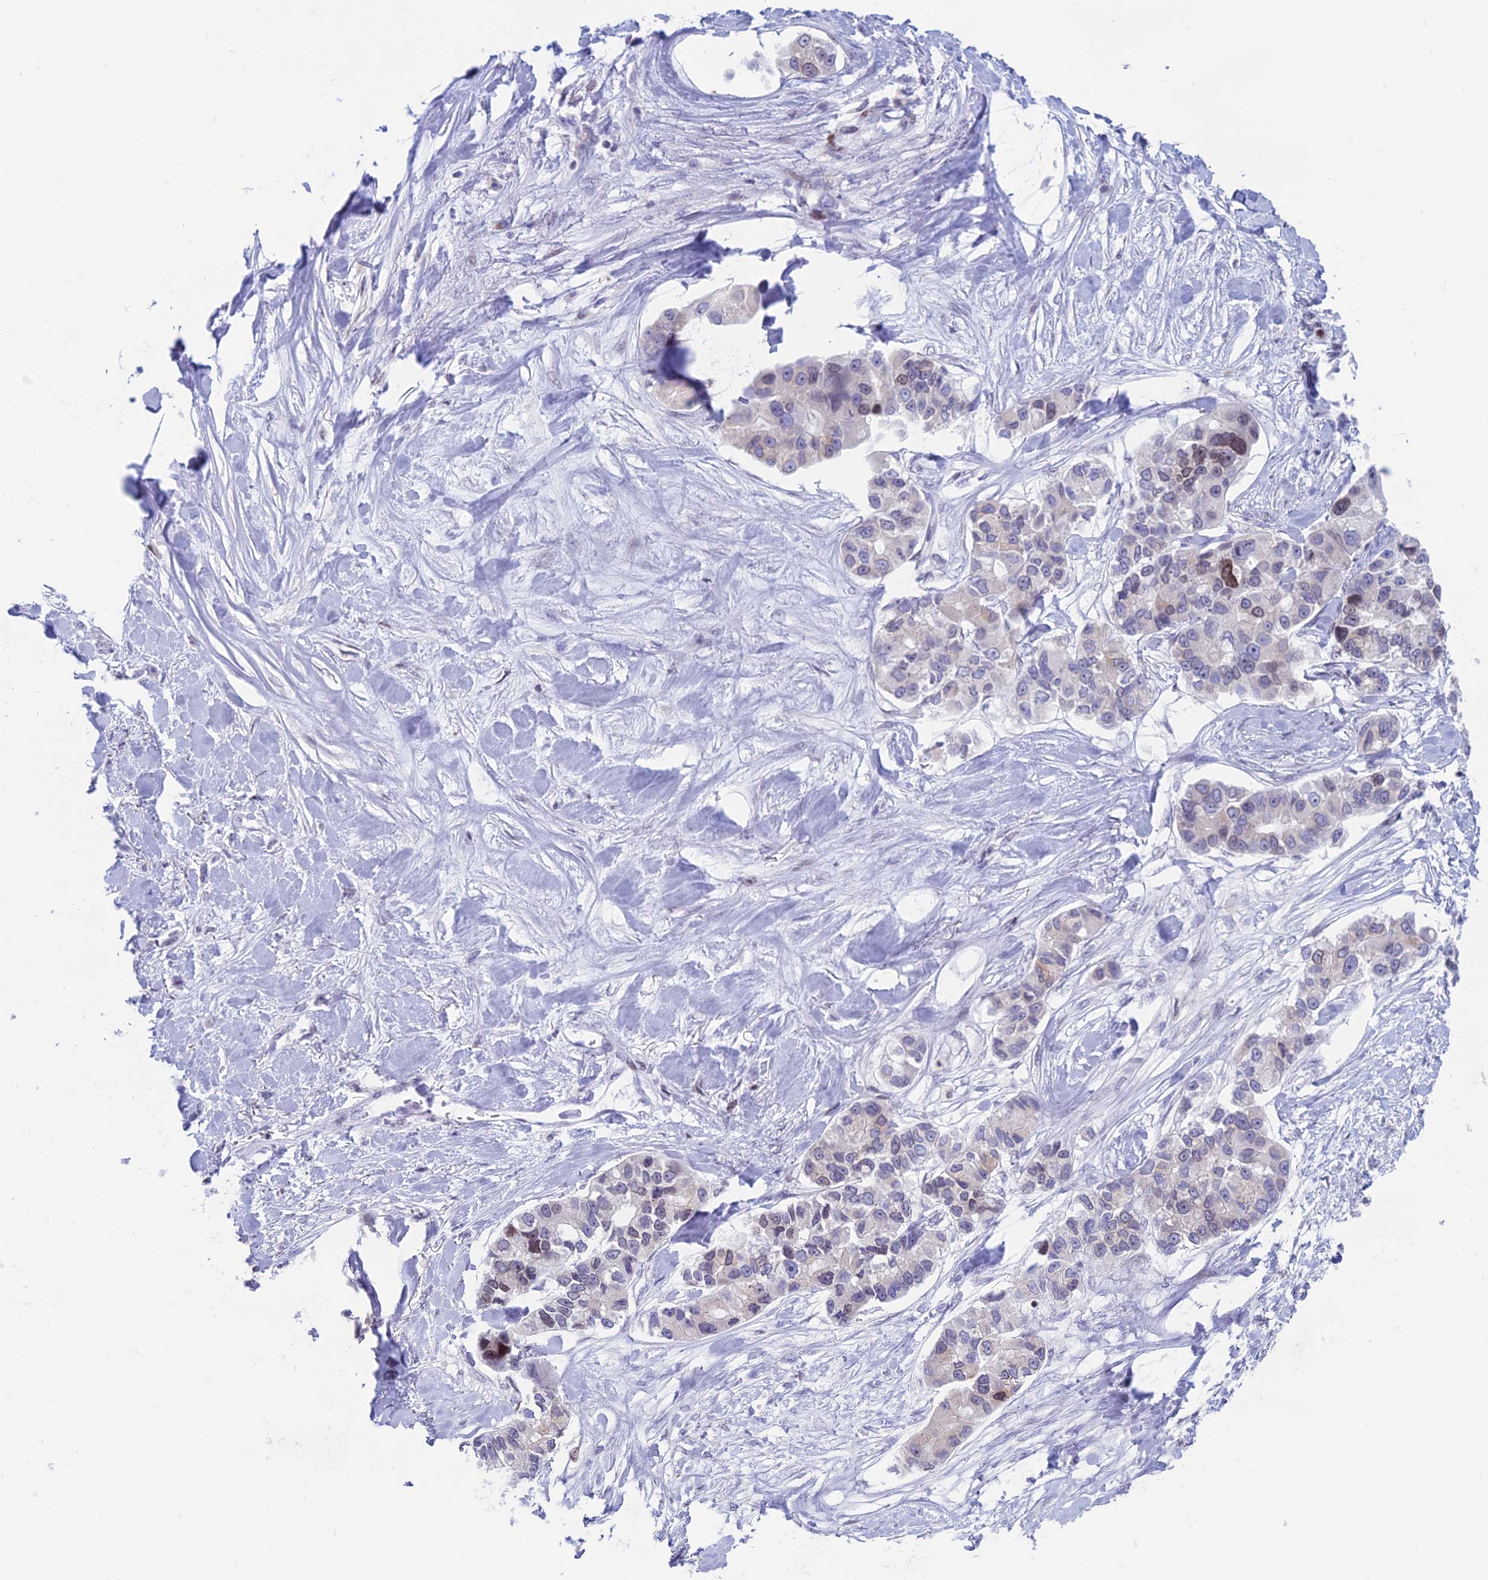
{"staining": {"intensity": "moderate", "quantity": "<25%", "location": "nuclear"}, "tissue": "lung cancer", "cell_type": "Tumor cells", "image_type": "cancer", "snomed": [{"axis": "morphology", "description": "Adenocarcinoma, NOS"}, {"axis": "topography", "description": "Lung"}], "caption": "Protein expression analysis of lung cancer exhibits moderate nuclear staining in approximately <25% of tumor cells.", "gene": "CERS6", "patient": {"sex": "female", "age": 54}}